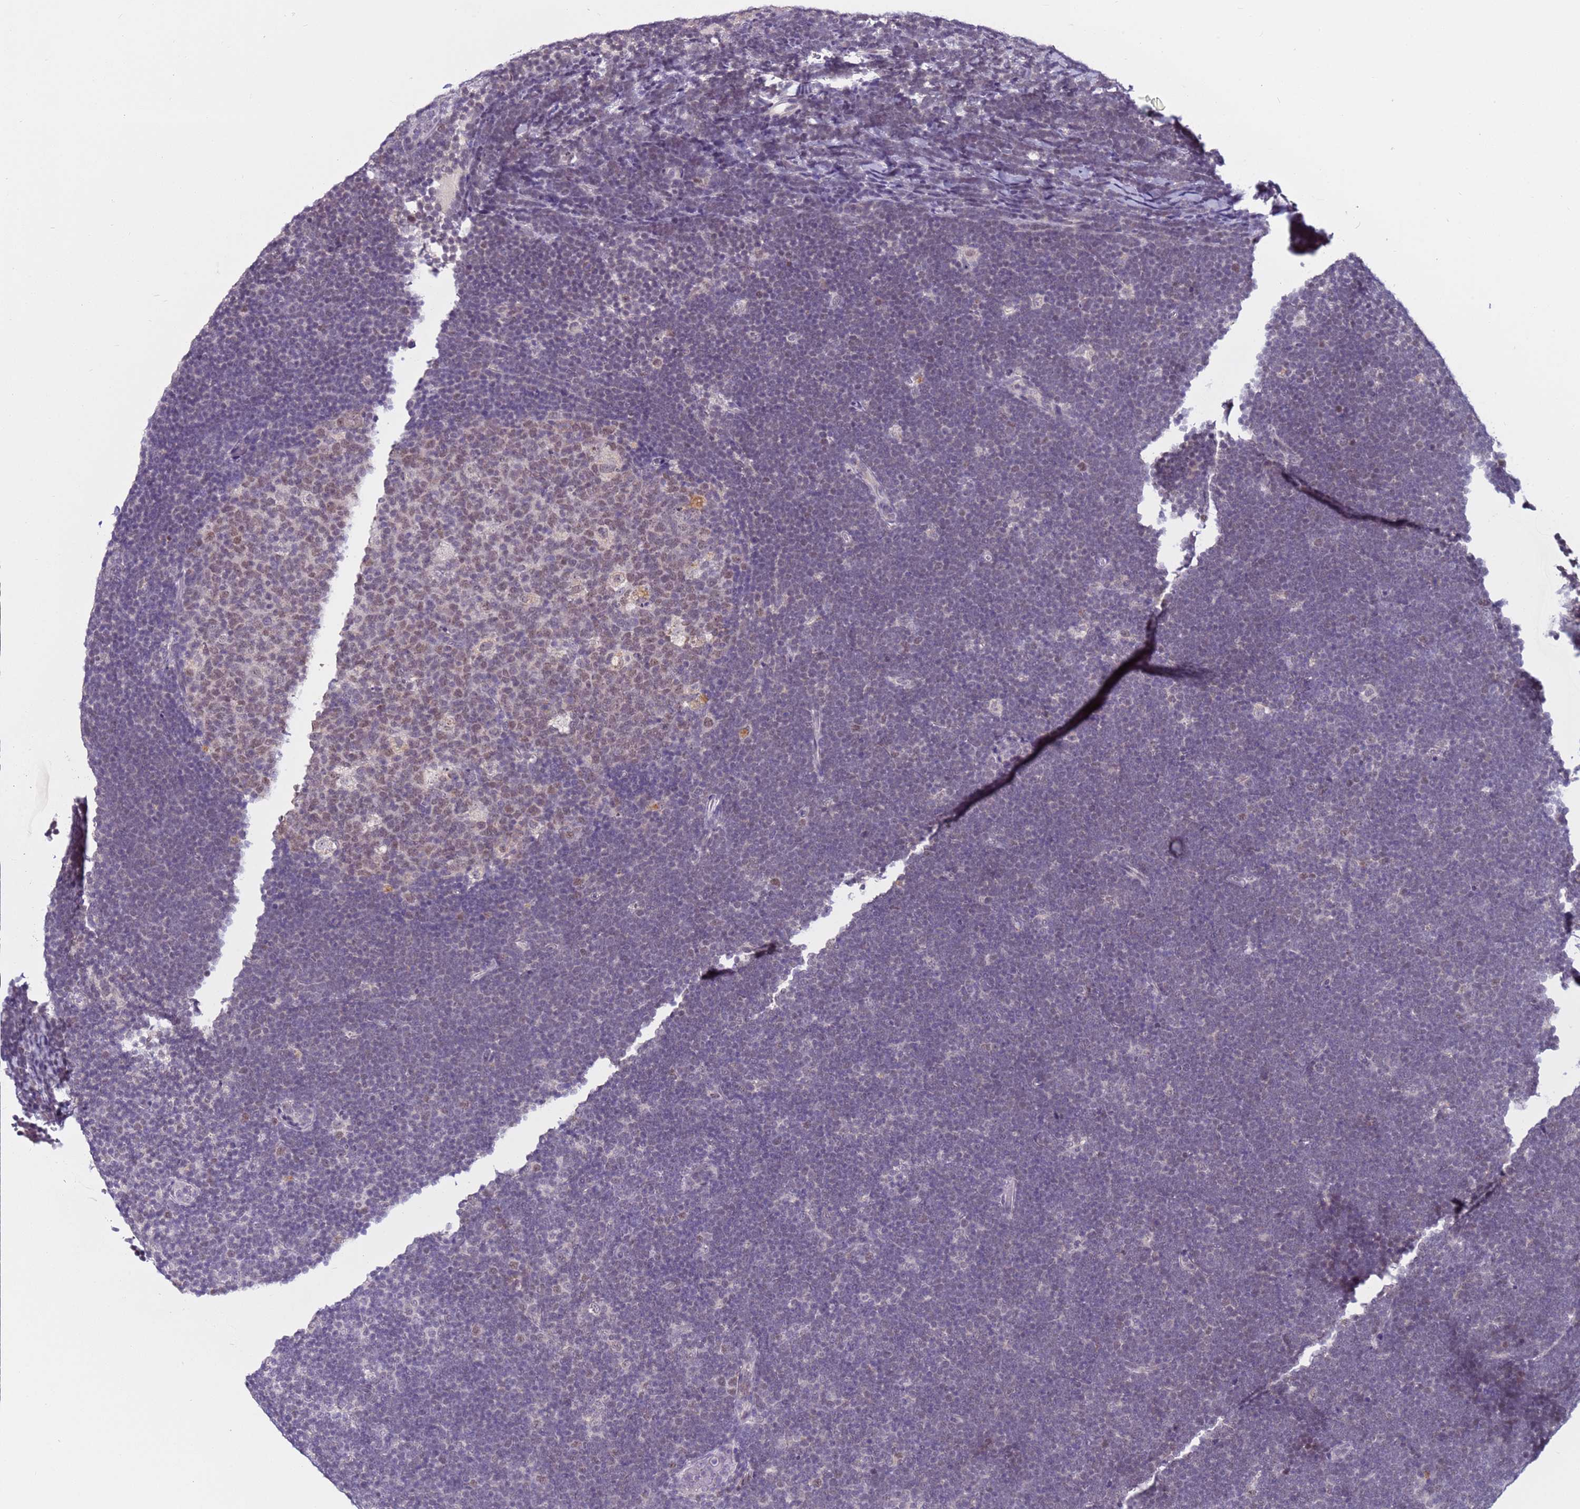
{"staining": {"intensity": "negative", "quantity": "none", "location": "none"}, "tissue": "lymphoma", "cell_type": "Tumor cells", "image_type": "cancer", "snomed": [{"axis": "morphology", "description": "Malignant lymphoma, non-Hodgkin's type, High grade"}, {"axis": "topography", "description": "Lymph node"}], "caption": "DAB (3,3'-diaminobenzidine) immunohistochemical staining of malignant lymphoma, non-Hodgkin's type (high-grade) displays no significant positivity in tumor cells.", "gene": "CDK2AP2", "patient": {"sex": "male", "age": 13}}